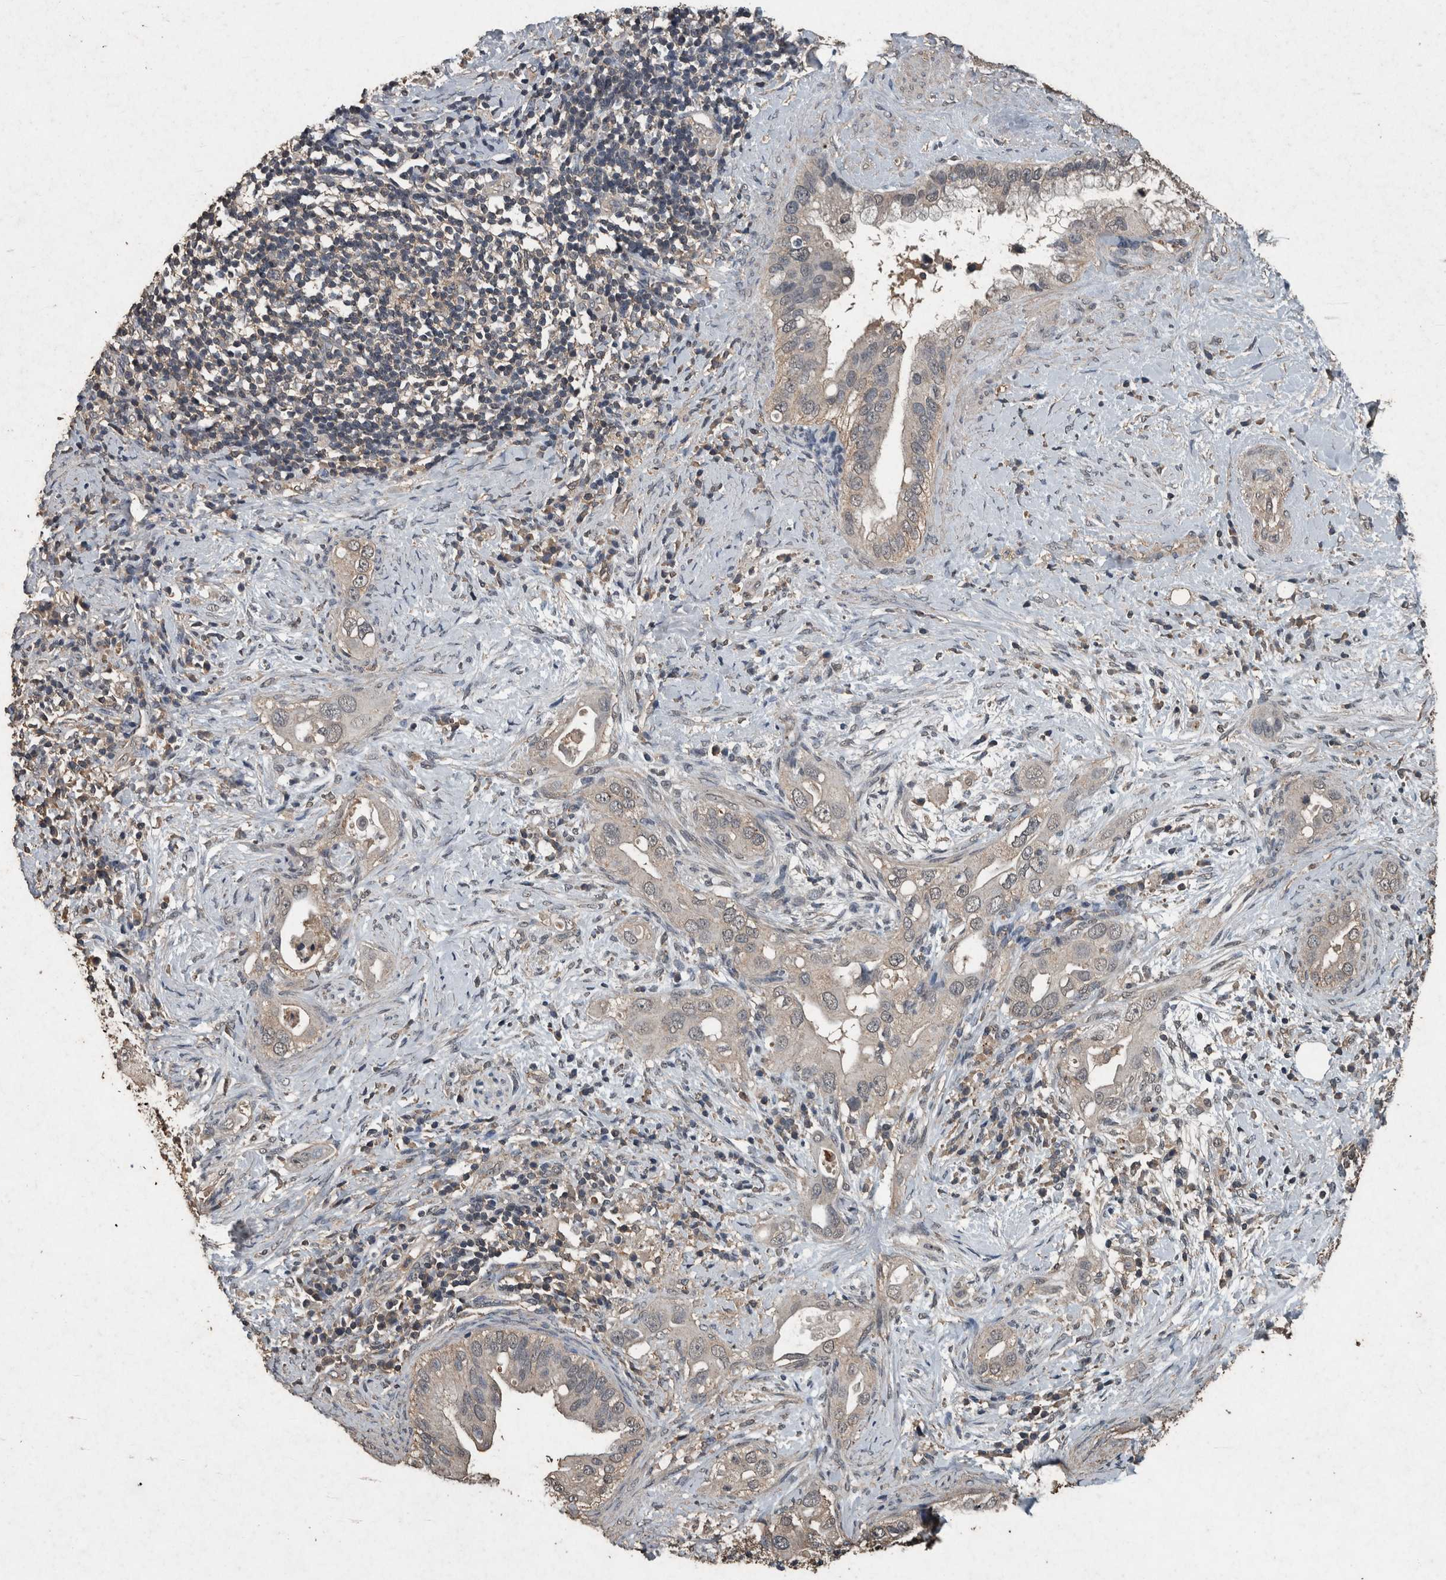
{"staining": {"intensity": "negative", "quantity": "none", "location": "none"}, "tissue": "pancreatic cancer", "cell_type": "Tumor cells", "image_type": "cancer", "snomed": [{"axis": "morphology", "description": "Inflammation, NOS"}, {"axis": "morphology", "description": "Adenocarcinoma, NOS"}, {"axis": "topography", "description": "Pancreas"}], "caption": "A high-resolution histopathology image shows immunohistochemistry (IHC) staining of pancreatic cancer, which displays no significant positivity in tumor cells.", "gene": "FGFRL1", "patient": {"sex": "female", "age": 56}}